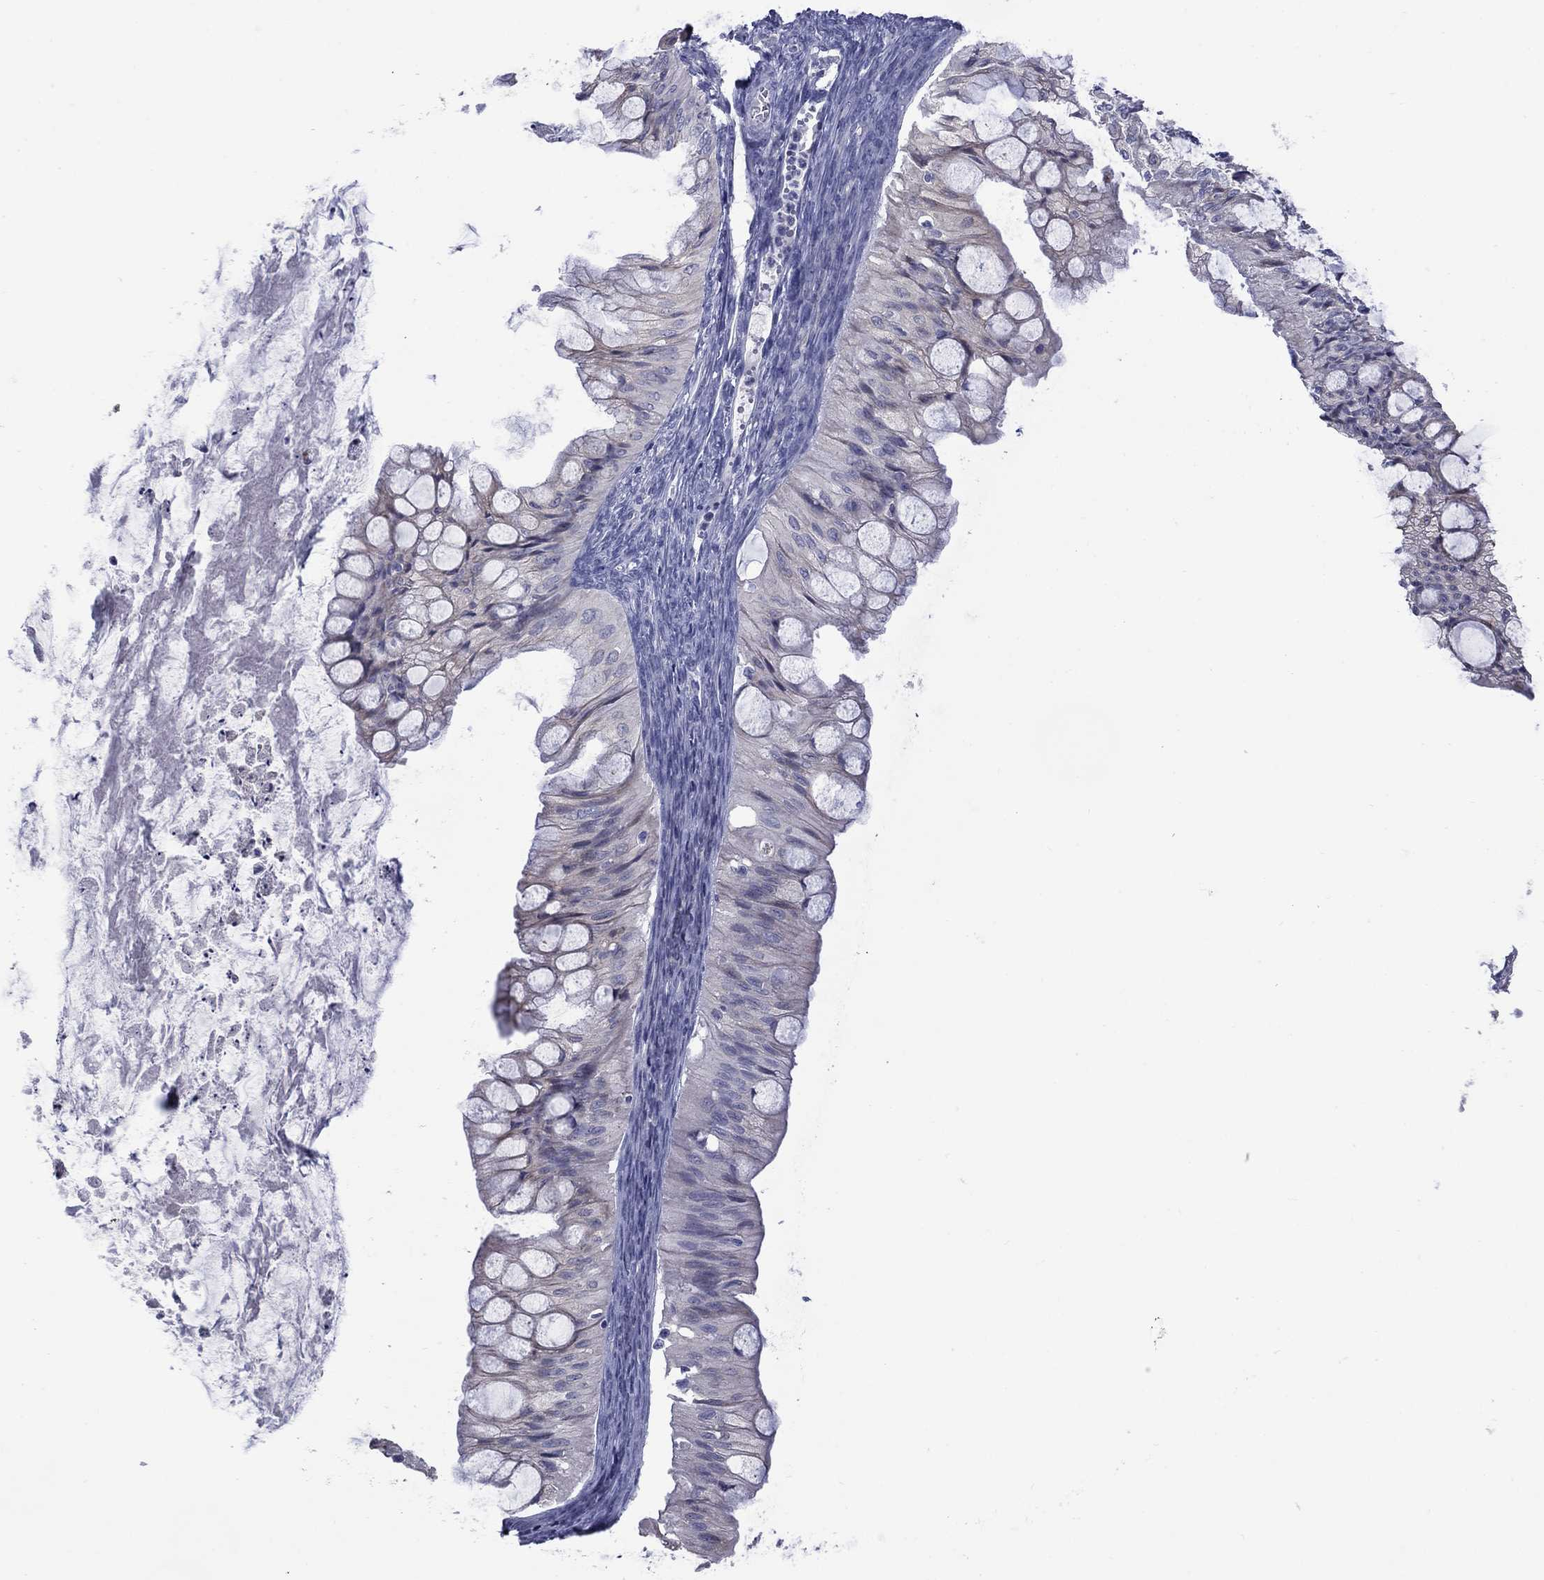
{"staining": {"intensity": "negative", "quantity": "none", "location": "none"}, "tissue": "ovarian cancer", "cell_type": "Tumor cells", "image_type": "cancer", "snomed": [{"axis": "morphology", "description": "Cystadenocarcinoma, mucinous, NOS"}, {"axis": "topography", "description": "Ovary"}], "caption": "An image of human mucinous cystadenocarcinoma (ovarian) is negative for staining in tumor cells.", "gene": "TMPRSS11A", "patient": {"sex": "female", "age": 57}}